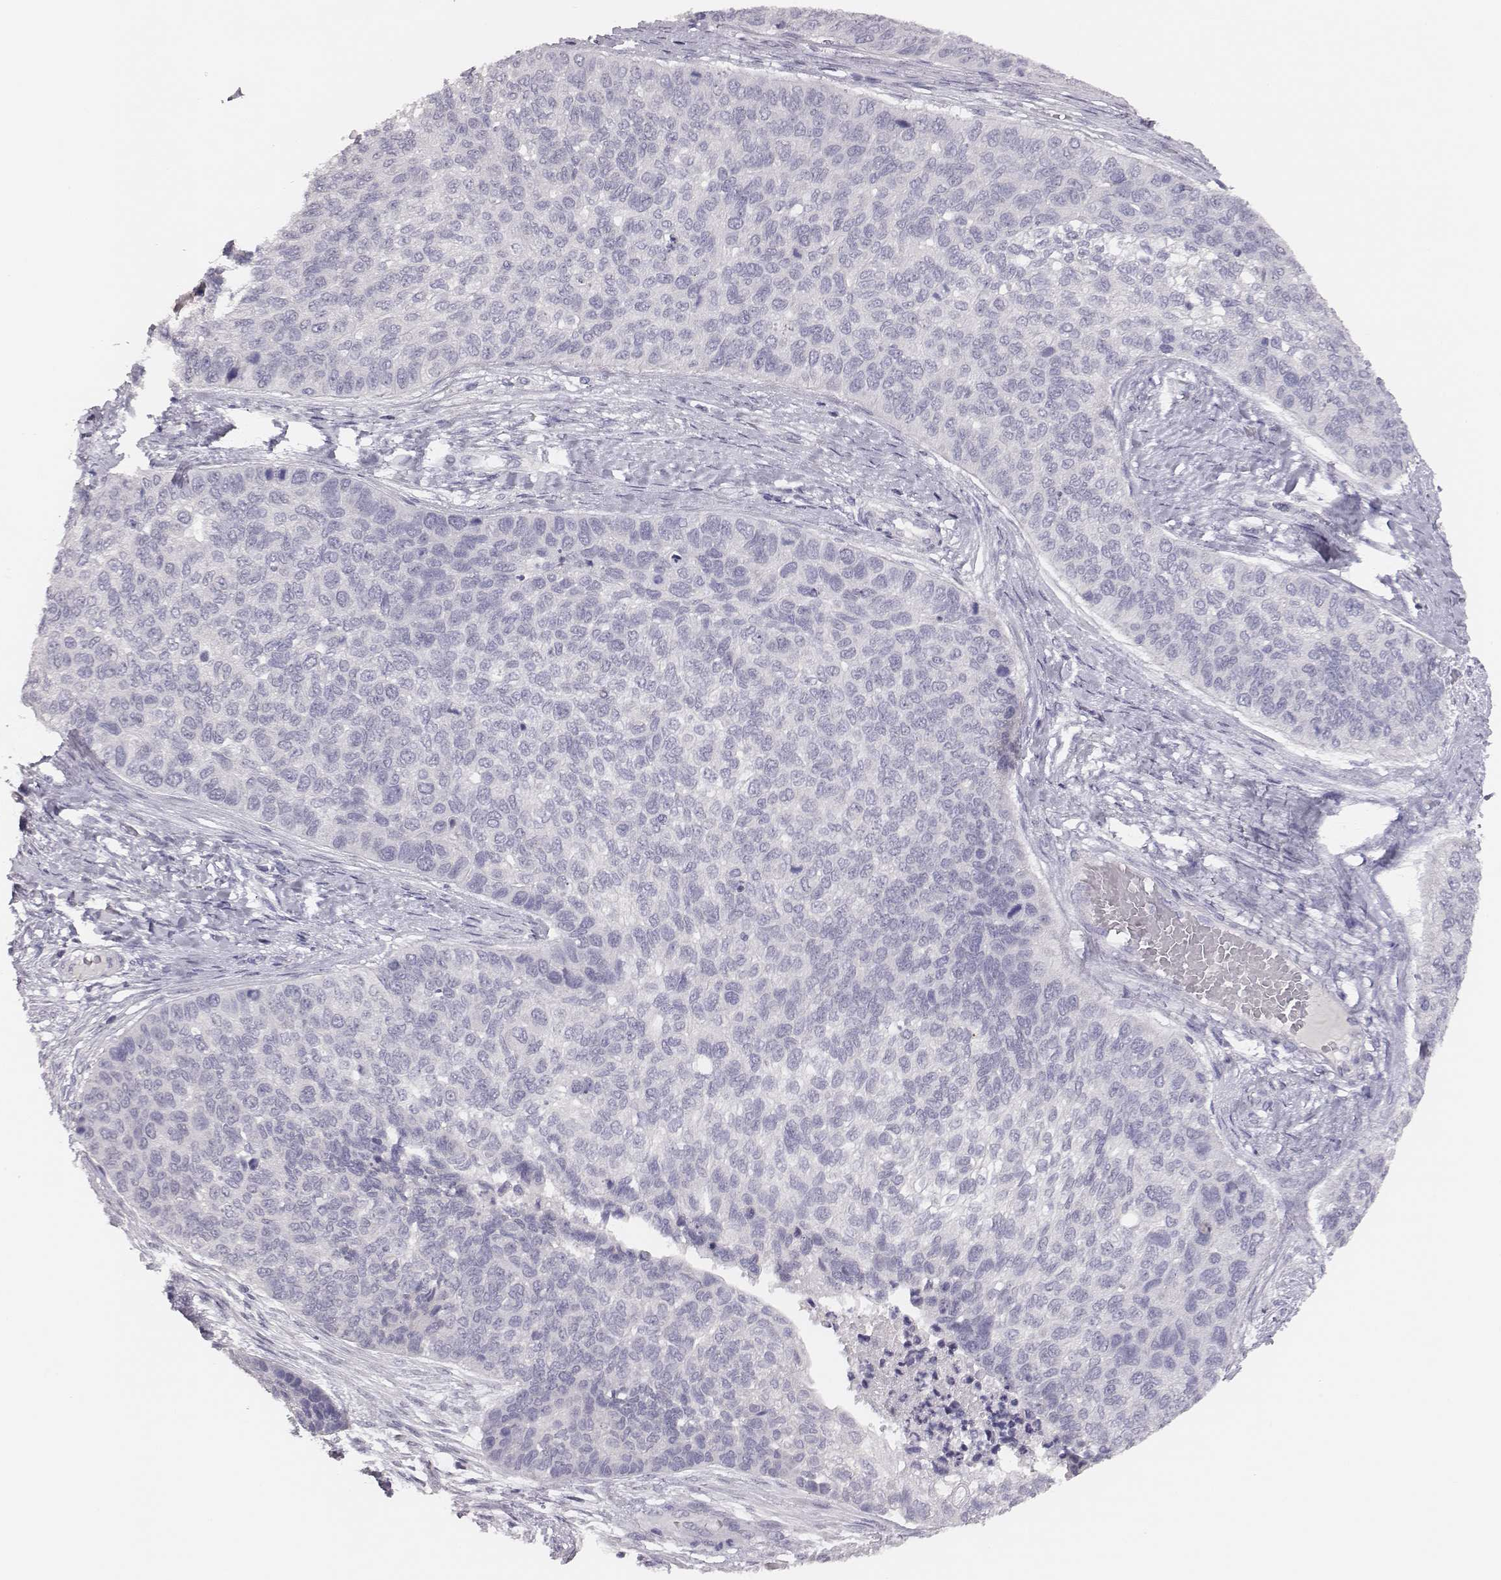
{"staining": {"intensity": "negative", "quantity": "none", "location": "none"}, "tissue": "lung cancer", "cell_type": "Tumor cells", "image_type": "cancer", "snomed": [{"axis": "morphology", "description": "Squamous cell carcinoma, NOS"}, {"axis": "topography", "description": "Lung"}], "caption": "Immunohistochemical staining of human lung cancer (squamous cell carcinoma) exhibits no significant expression in tumor cells.", "gene": "MYH6", "patient": {"sex": "male", "age": 69}}